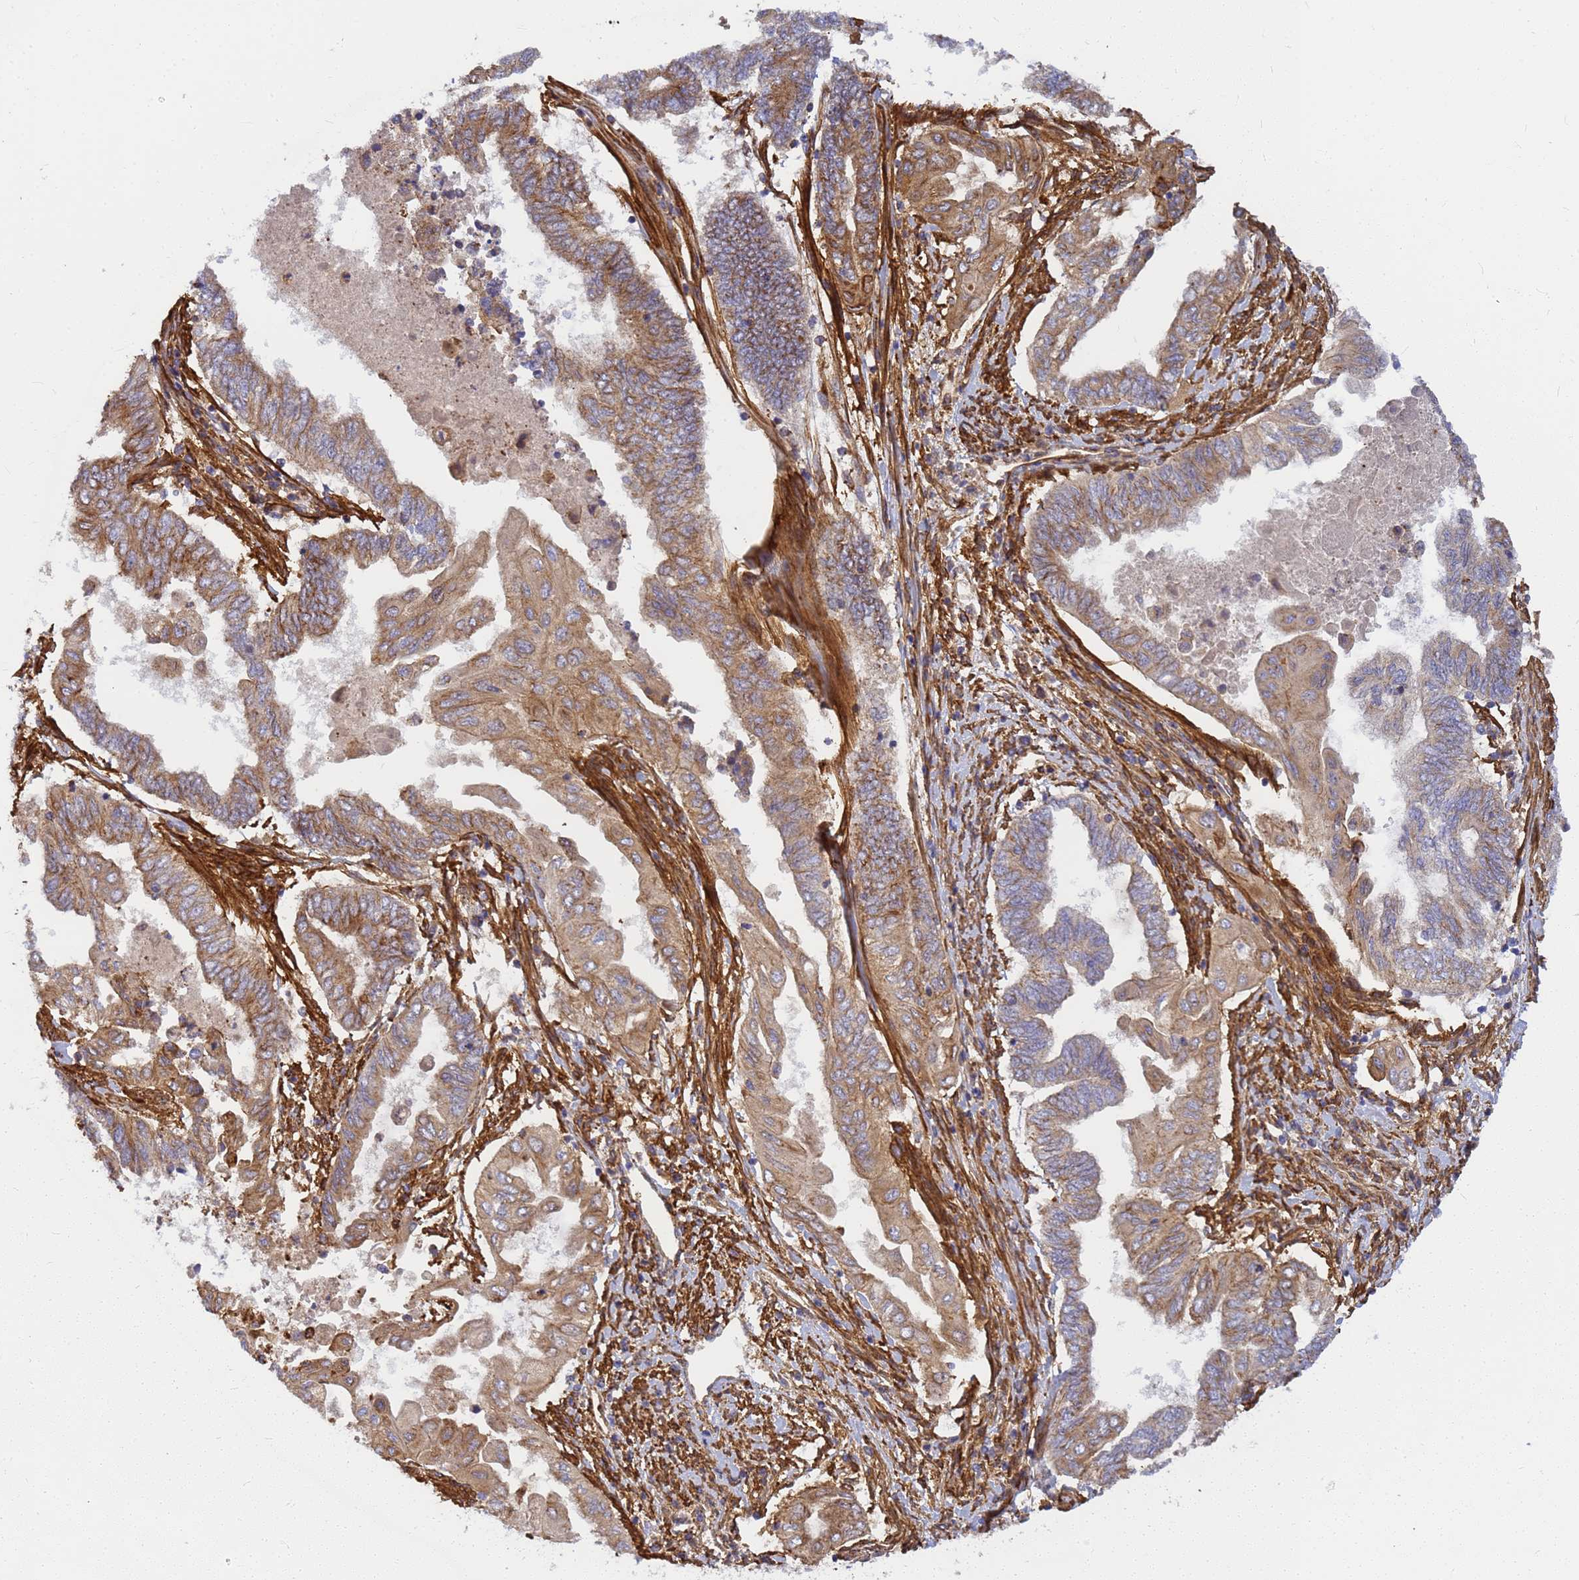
{"staining": {"intensity": "moderate", "quantity": ">75%", "location": "cytoplasmic/membranous"}, "tissue": "endometrial cancer", "cell_type": "Tumor cells", "image_type": "cancer", "snomed": [{"axis": "morphology", "description": "Adenocarcinoma, NOS"}, {"axis": "topography", "description": "Uterus"}, {"axis": "topography", "description": "Endometrium"}], "caption": "A brown stain highlights moderate cytoplasmic/membranous positivity of a protein in endometrial cancer (adenocarcinoma) tumor cells.", "gene": "C2CD5", "patient": {"sex": "female", "age": 70}}